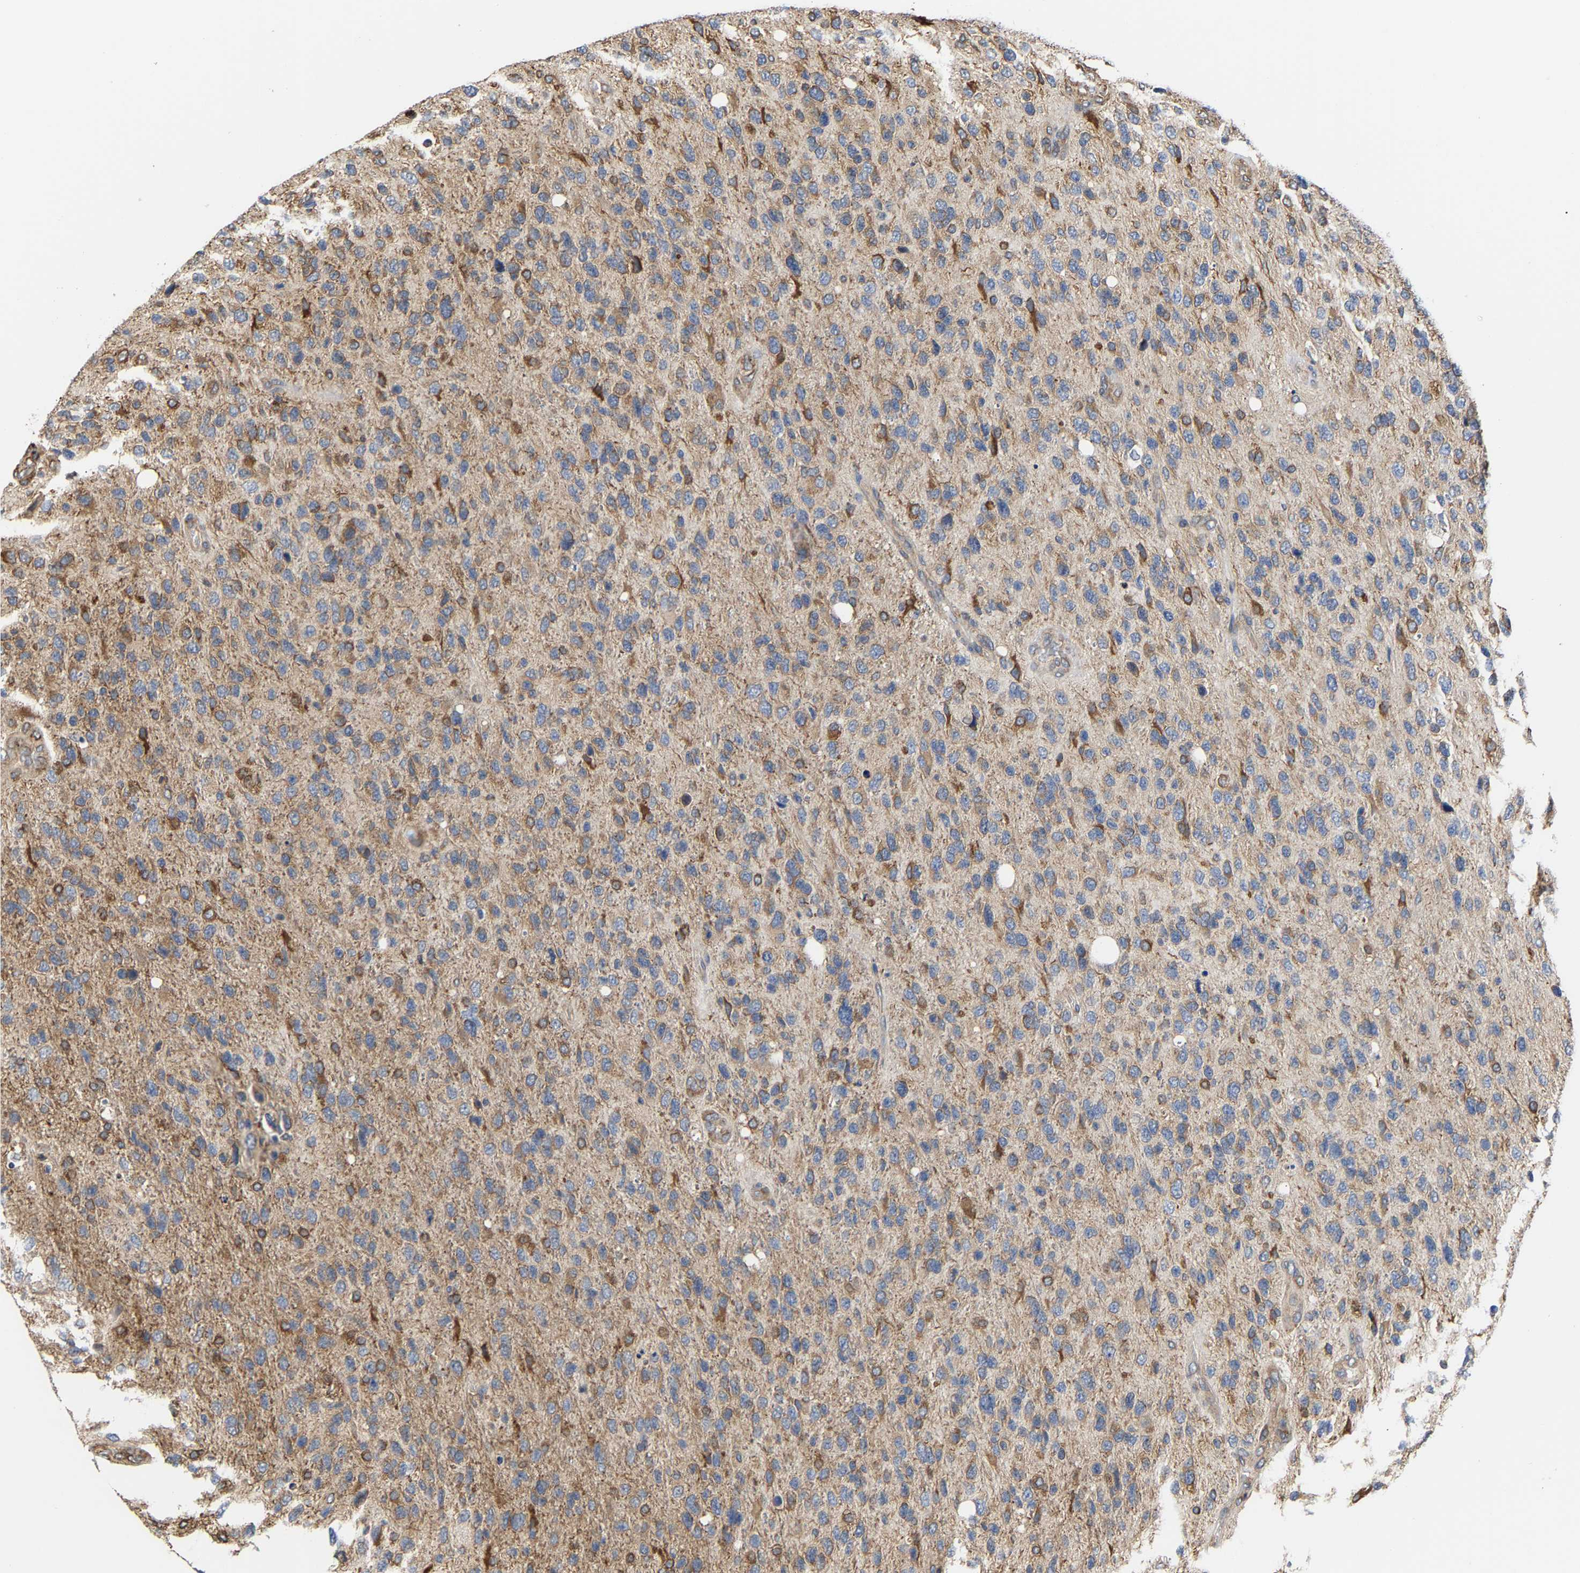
{"staining": {"intensity": "moderate", "quantity": "<25%", "location": "cytoplasmic/membranous"}, "tissue": "glioma", "cell_type": "Tumor cells", "image_type": "cancer", "snomed": [{"axis": "morphology", "description": "Glioma, malignant, High grade"}, {"axis": "topography", "description": "Brain"}], "caption": "Malignant glioma (high-grade) stained with a protein marker reveals moderate staining in tumor cells.", "gene": "ARAP1", "patient": {"sex": "female", "age": 58}}